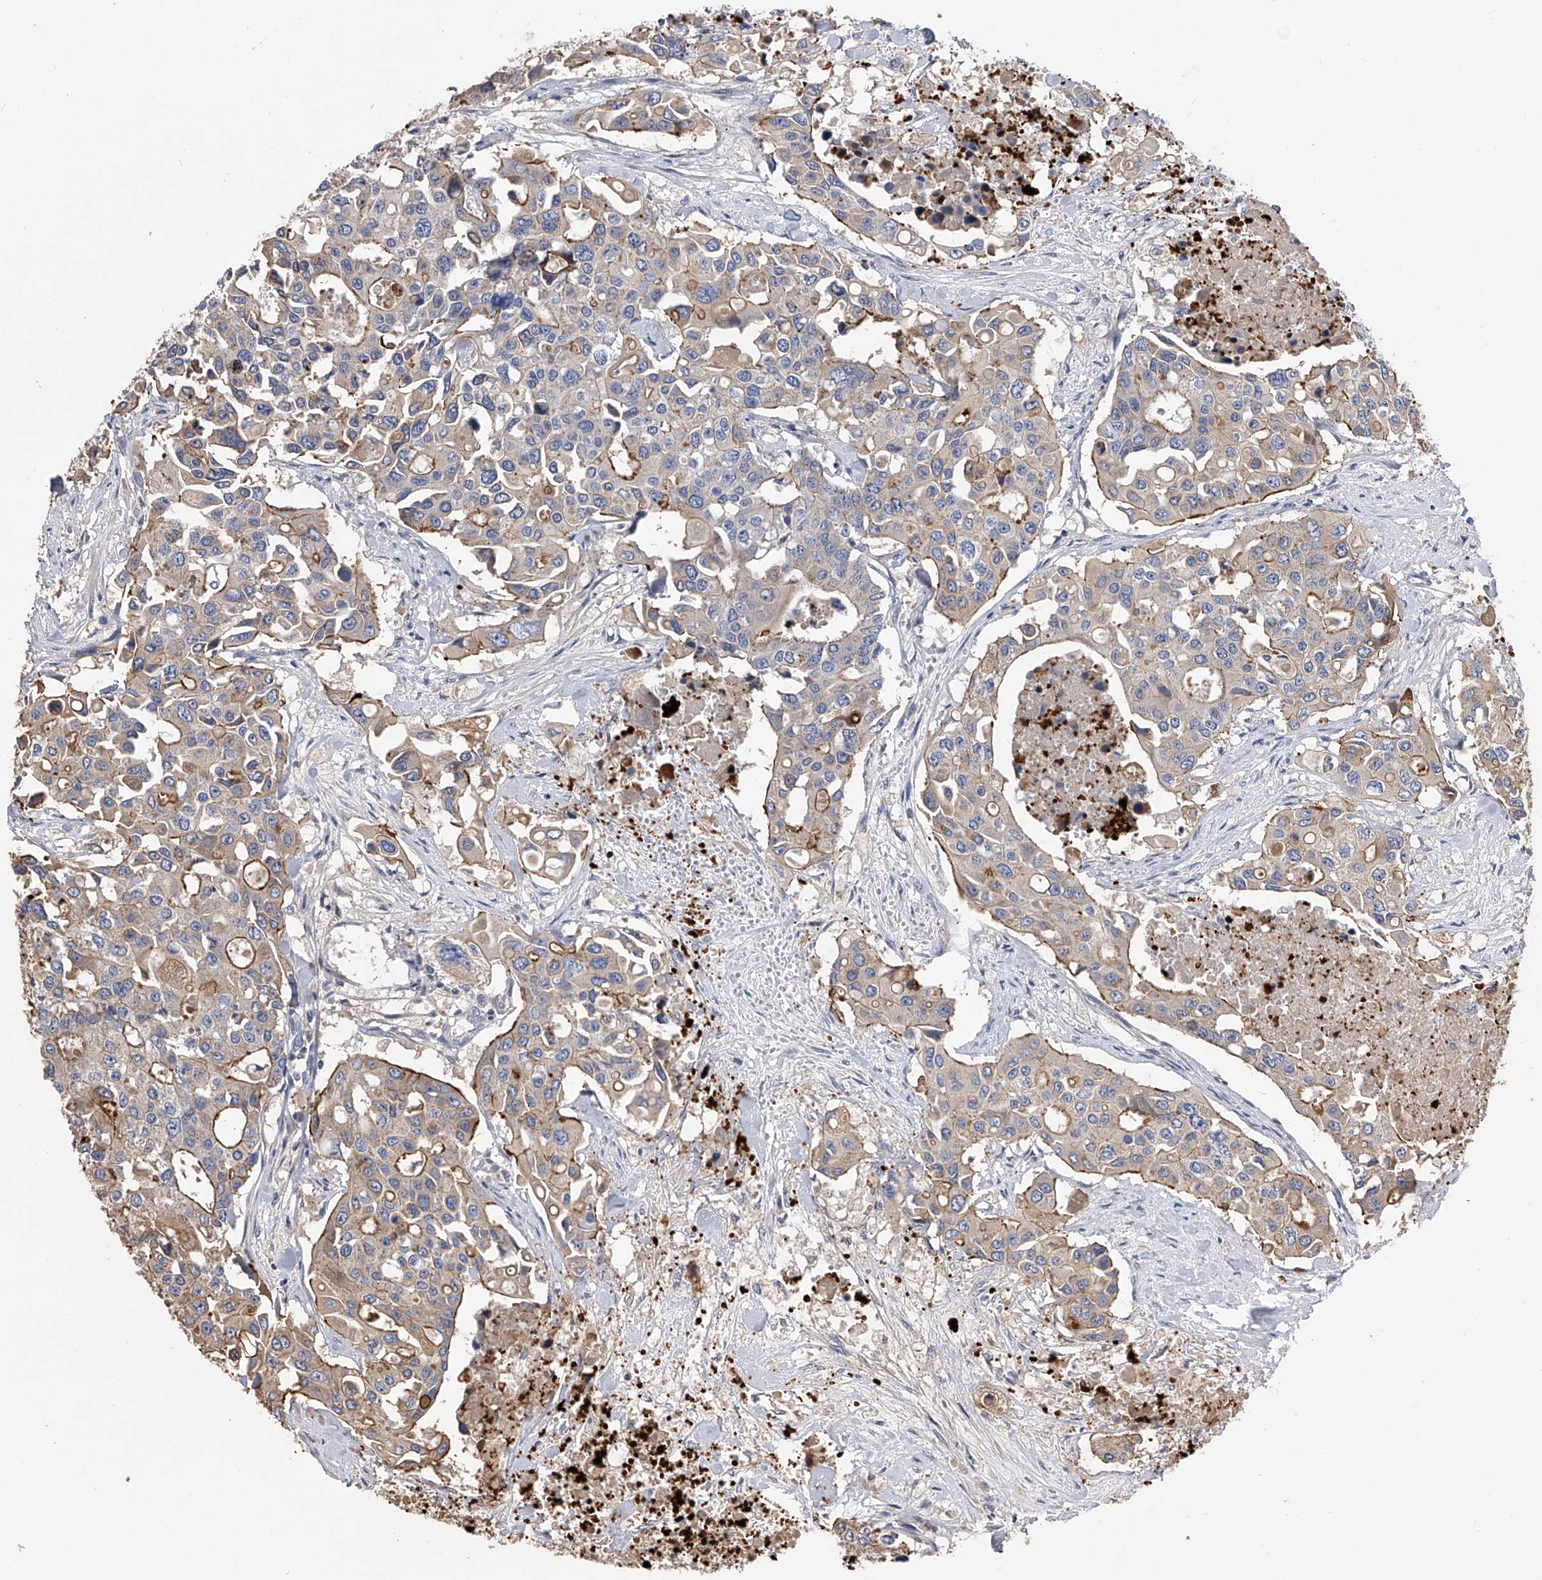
{"staining": {"intensity": "moderate", "quantity": "25%-75%", "location": "cytoplasmic/membranous"}, "tissue": "colorectal cancer", "cell_type": "Tumor cells", "image_type": "cancer", "snomed": [{"axis": "morphology", "description": "Adenocarcinoma, NOS"}, {"axis": "topography", "description": "Colon"}], "caption": "Human colorectal adenocarcinoma stained with a protein marker demonstrates moderate staining in tumor cells.", "gene": "CUL7", "patient": {"sex": "male", "age": 77}}